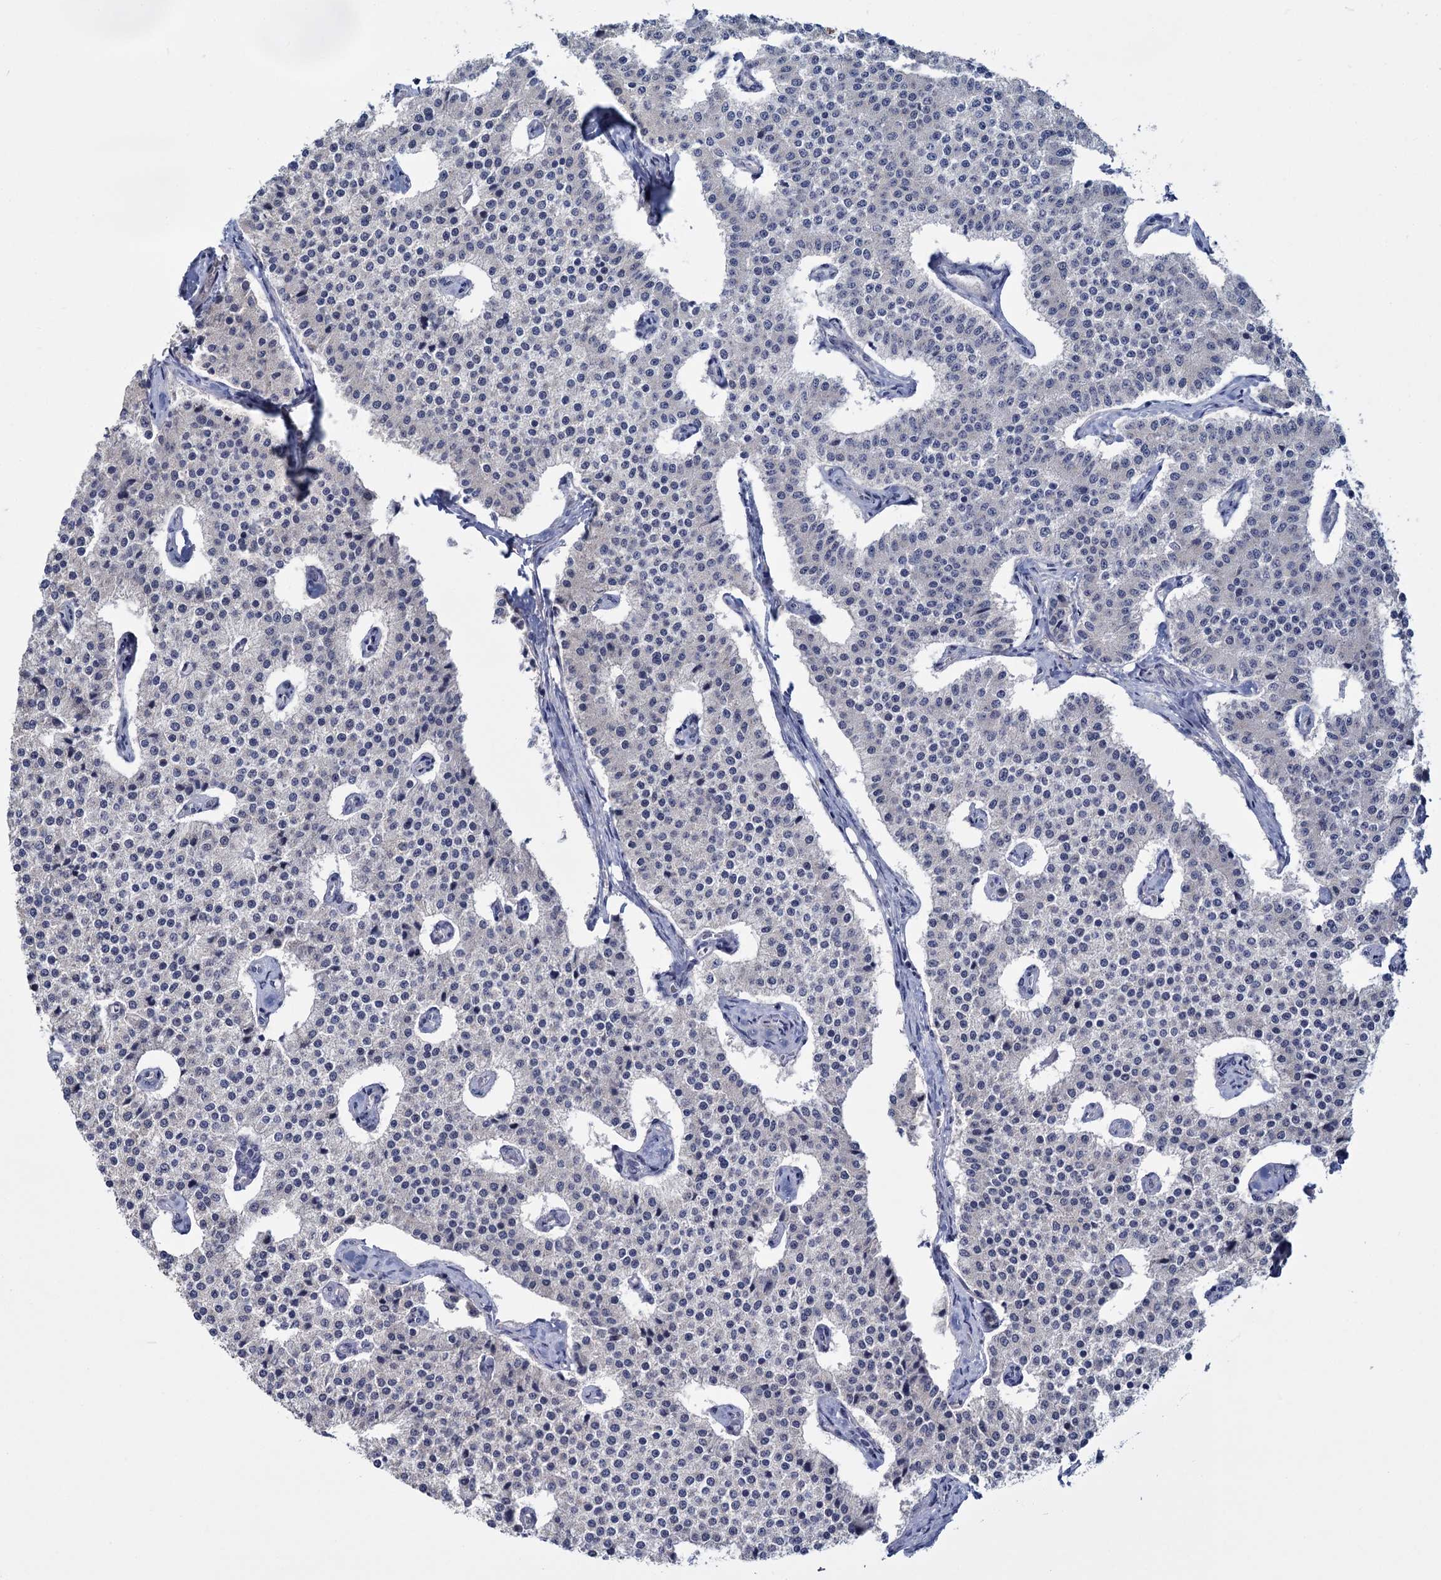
{"staining": {"intensity": "negative", "quantity": "none", "location": "none"}, "tissue": "carcinoid", "cell_type": "Tumor cells", "image_type": "cancer", "snomed": [{"axis": "morphology", "description": "Carcinoid, malignant, NOS"}, {"axis": "topography", "description": "Colon"}], "caption": "Tumor cells show no significant expression in carcinoid.", "gene": "SFN", "patient": {"sex": "female", "age": 52}}